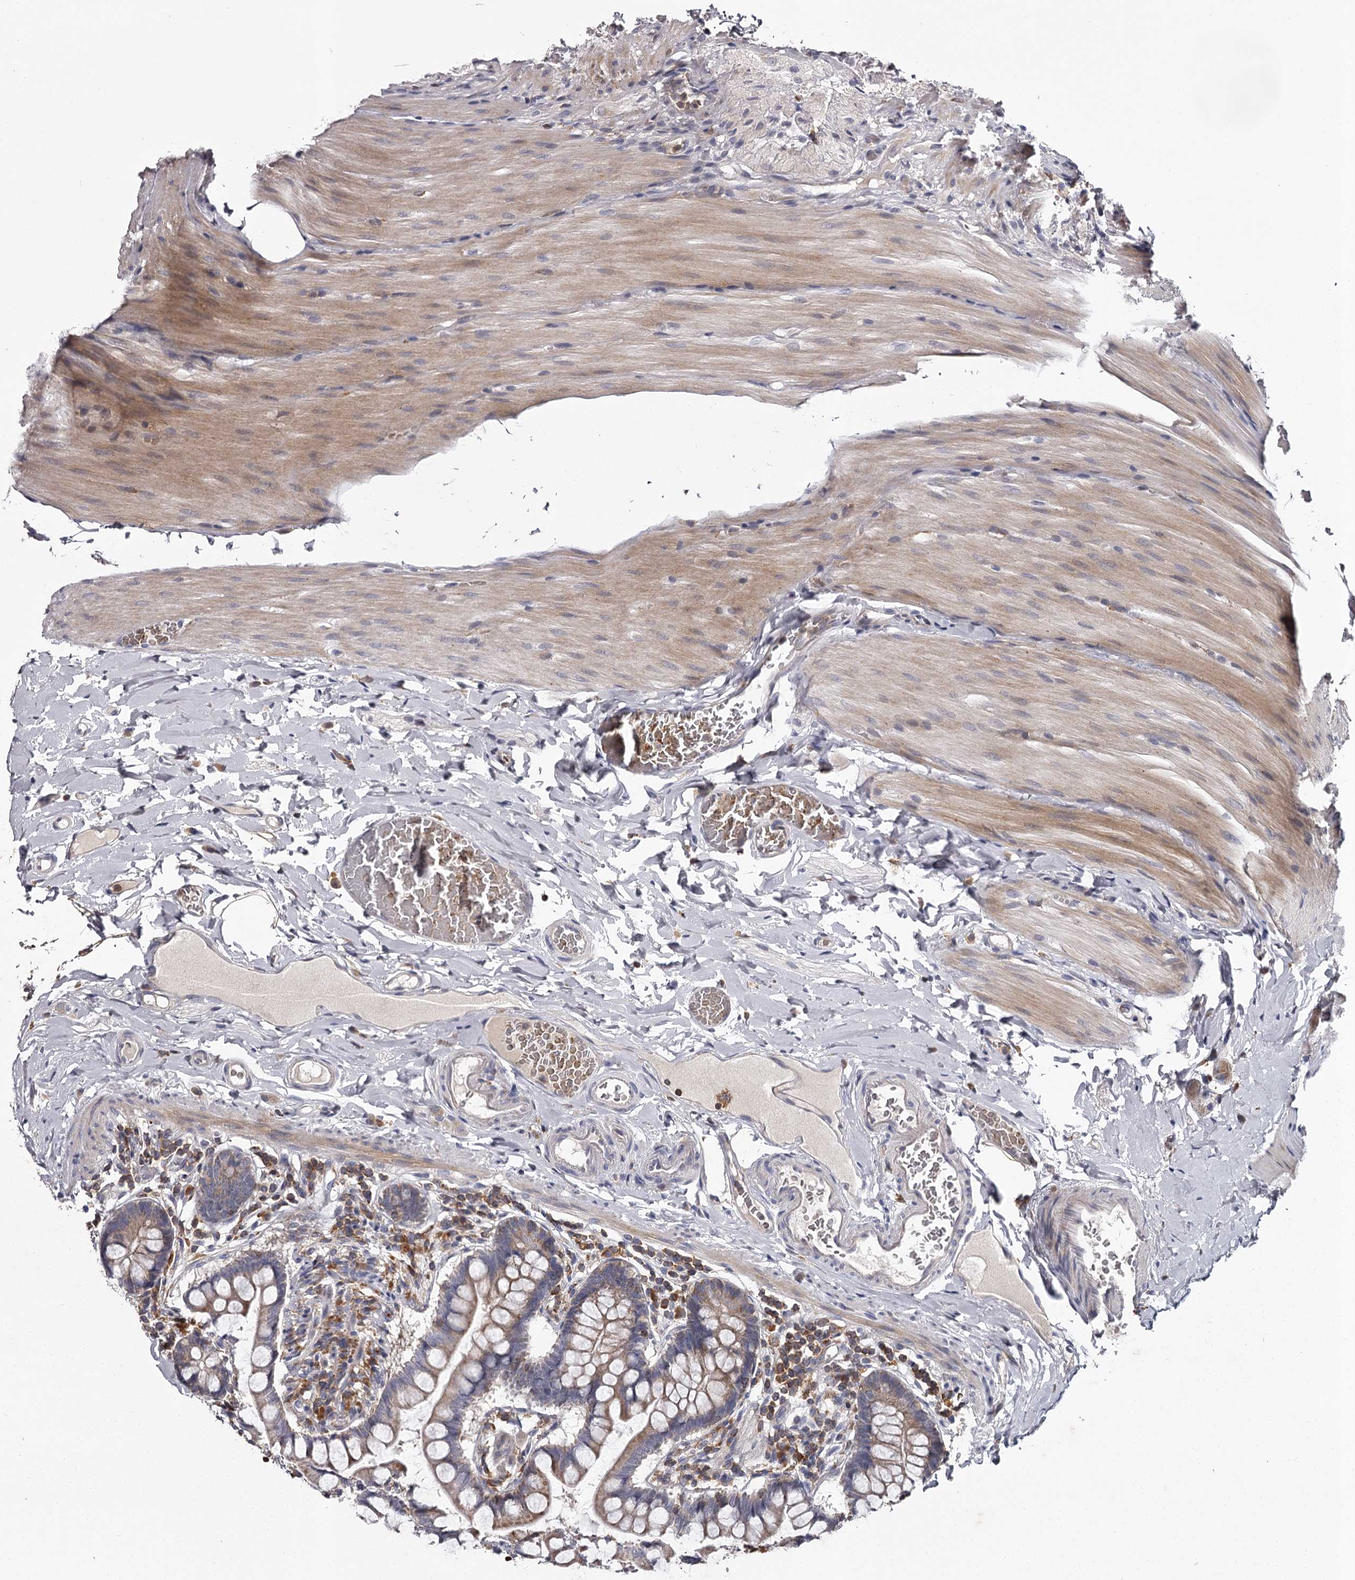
{"staining": {"intensity": "moderate", "quantity": ">75%", "location": "cytoplasmic/membranous"}, "tissue": "small intestine", "cell_type": "Glandular cells", "image_type": "normal", "snomed": [{"axis": "morphology", "description": "Normal tissue, NOS"}, {"axis": "topography", "description": "Small intestine"}], "caption": "This is a micrograph of immunohistochemistry staining of benign small intestine, which shows moderate positivity in the cytoplasmic/membranous of glandular cells.", "gene": "RASSF6", "patient": {"sex": "male", "age": 41}}